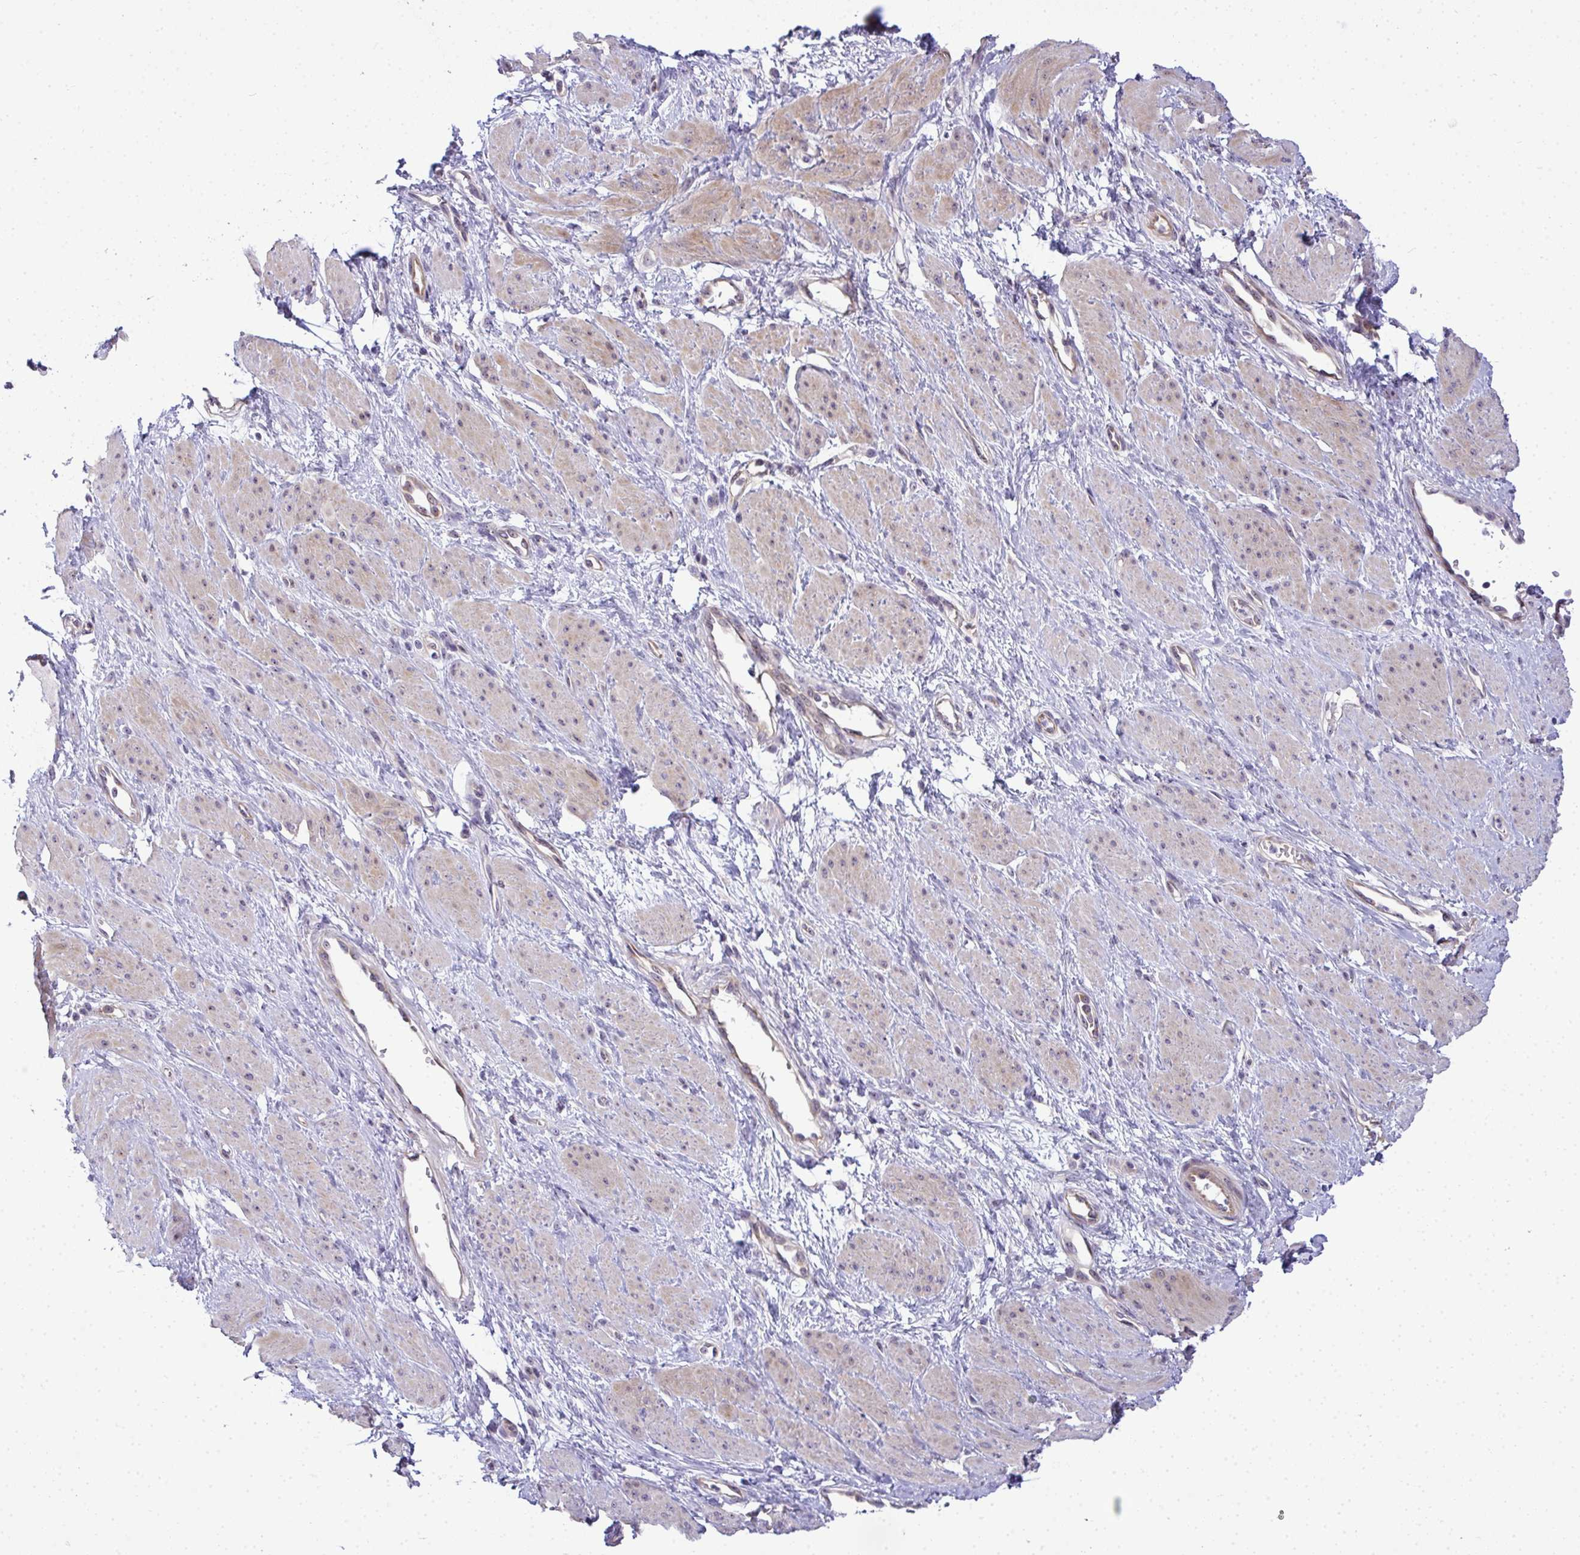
{"staining": {"intensity": "weak", "quantity": "25%-75%", "location": "cytoplasmic/membranous"}, "tissue": "smooth muscle", "cell_type": "Smooth muscle cells", "image_type": "normal", "snomed": [{"axis": "morphology", "description": "Normal tissue, NOS"}, {"axis": "topography", "description": "Smooth muscle"}, {"axis": "topography", "description": "Uterus"}], "caption": "The photomicrograph exhibits immunohistochemical staining of normal smooth muscle. There is weak cytoplasmic/membranous positivity is appreciated in about 25%-75% of smooth muscle cells. (DAB = brown stain, brightfield microscopy at high magnification).", "gene": "NT5C1A", "patient": {"sex": "female", "age": 39}}